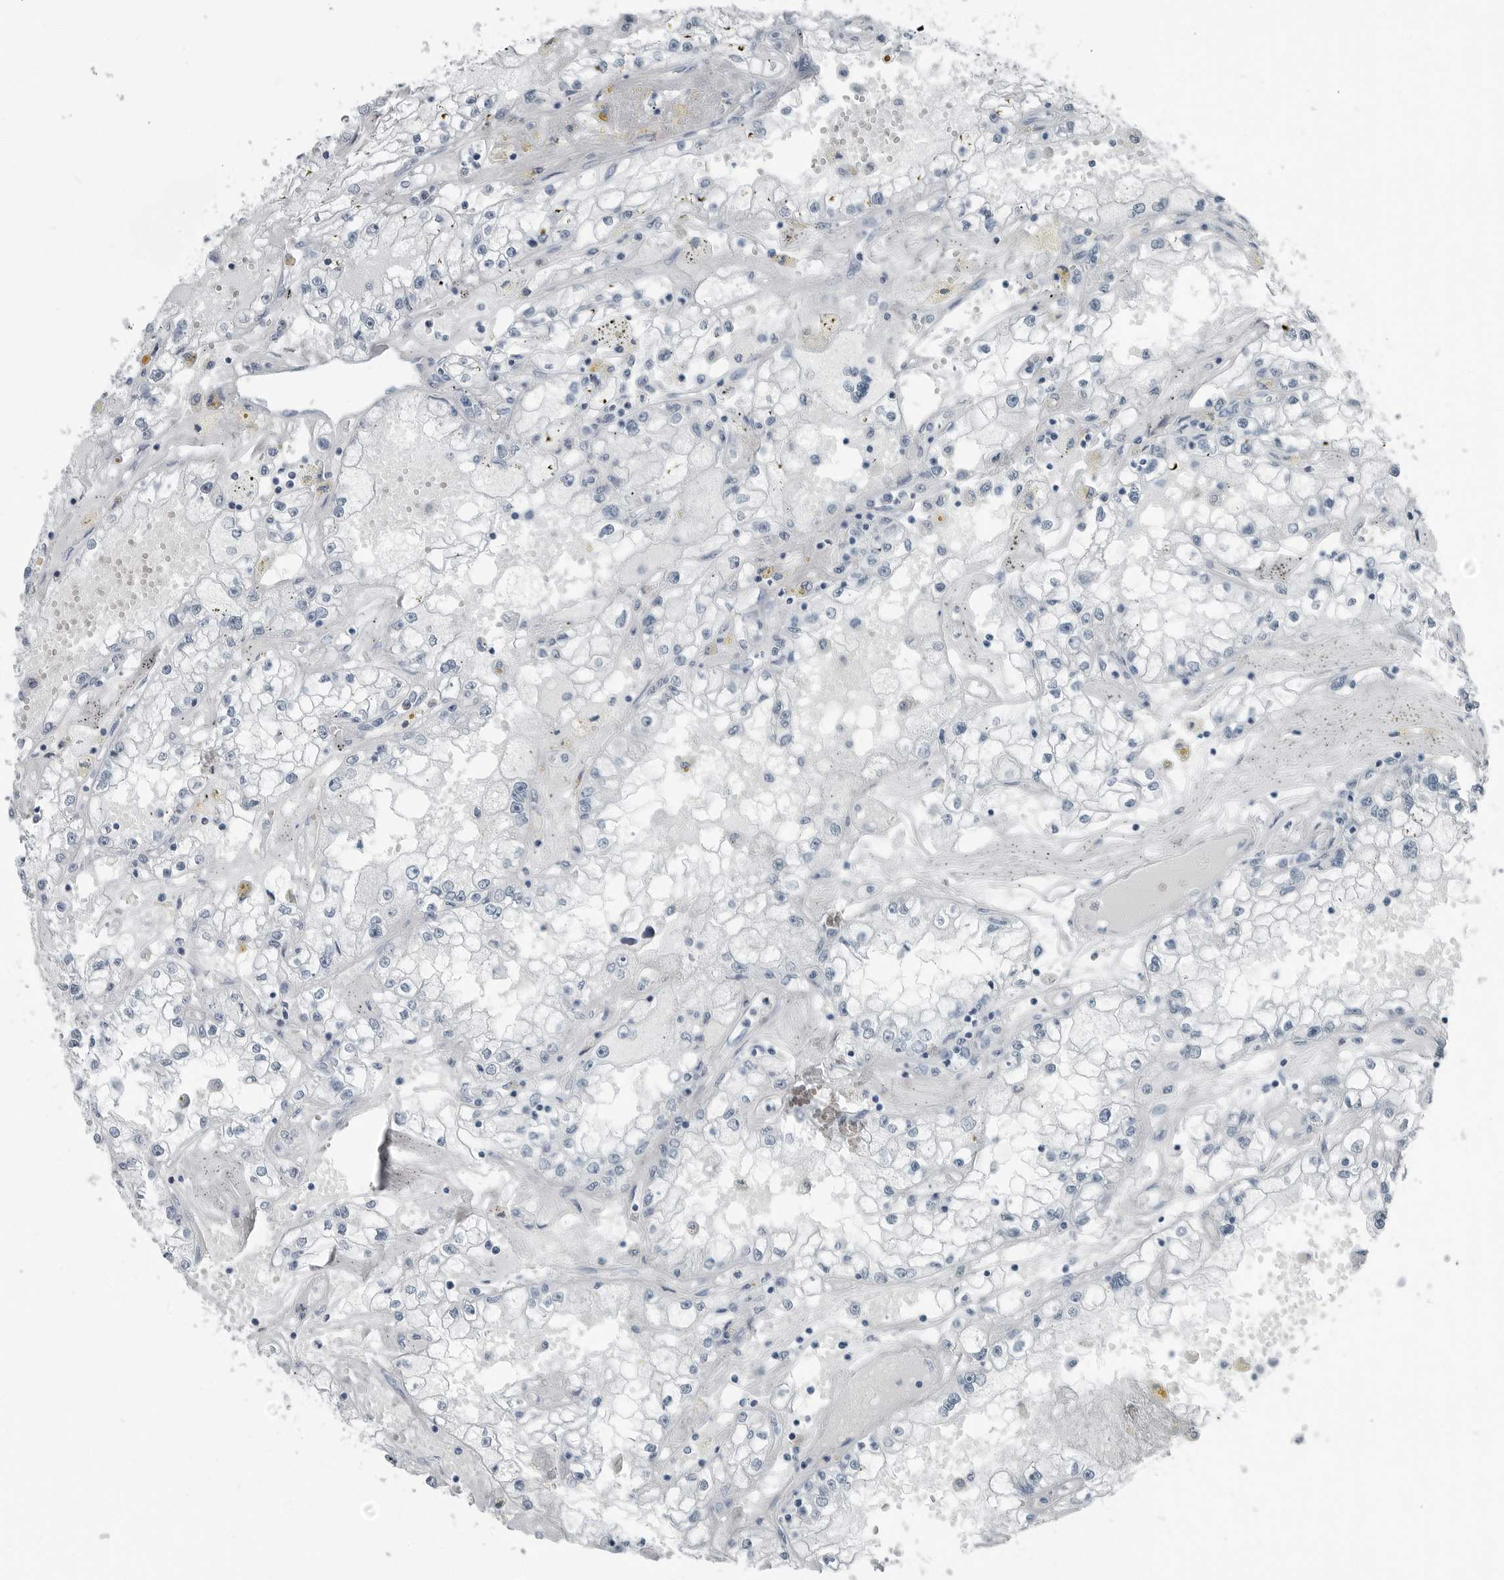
{"staining": {"intensity": "negative", "quantity": "none", "location": "none"}, "tissue": "renal cancer", "cell_type": "Tumor cells", "image_type": "cancer", "snomed": [{"axis": "morphology", "description": "Adenocarcinoma, NOS"}, {"axis": "topography", "description": "Kidney"}], "caption": "Immunohistochemistry photomicrograph of renal adenocarcinoma stained for a protein (brown), which displays no expression in tumor cells.", "gene": "FABP6", "patient": {"sex": "male", "age": 56}}